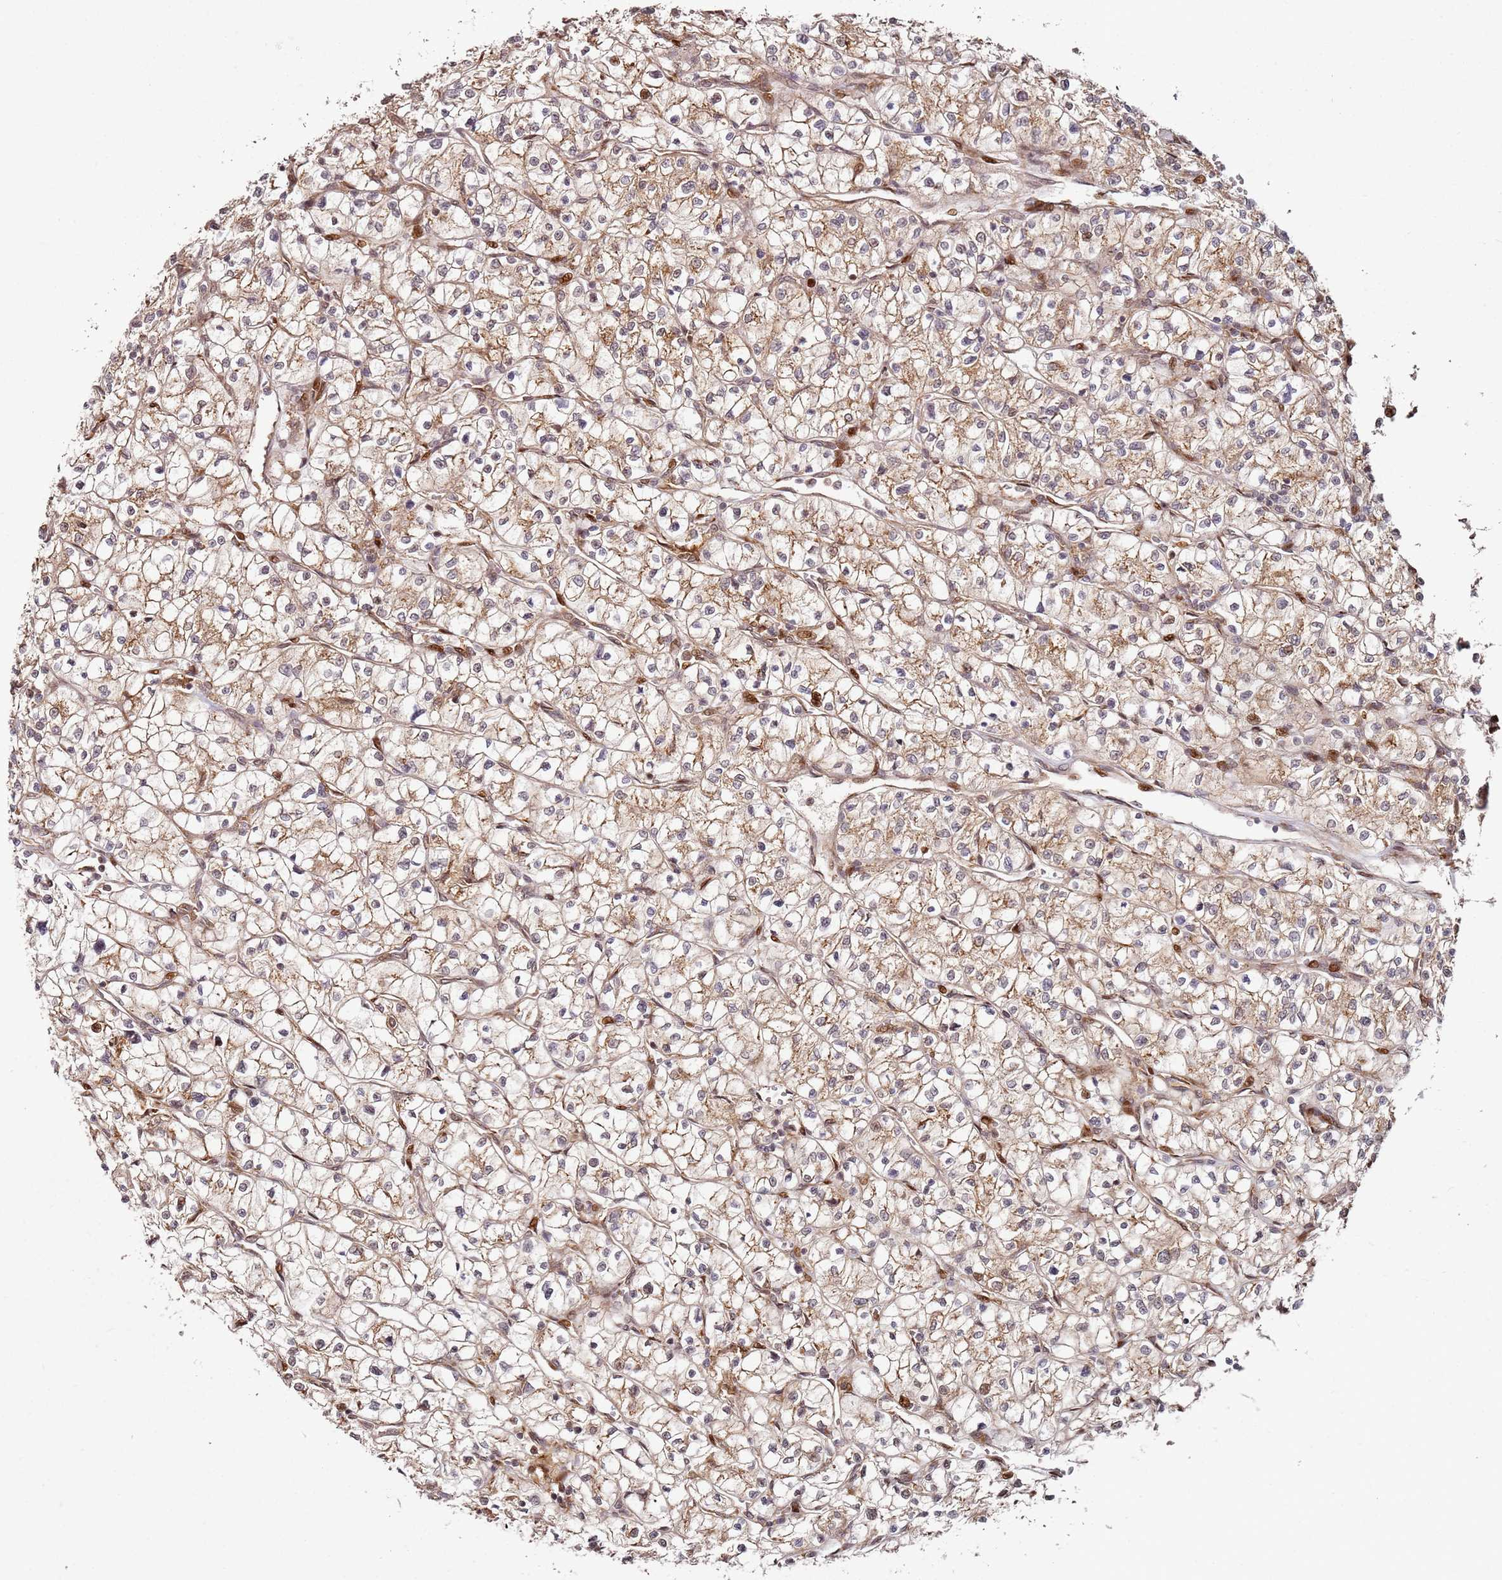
{"staining": {"intensity": "weak", "quantity": ">75%", "location": "cytoplasmic/membranous"}, "tissue": "renal cancer", "cell_type": "Tumor cells", "image_type": "cancer", "snomed": [{"axis": "morphology", "description": "Adenocarcinoma, NOS"}, {"axis": "topography", "description": "Kidney"}], "caption": "A brown stain shows weak cytoplasmic/membranous staining of a protein in human renal adenocarcinoma tumor cells. The protein is shown in brown color, while the nuclei are stained blue.", "gene": "RPS3A", "patient": {"sex": "female", "age": 64}}